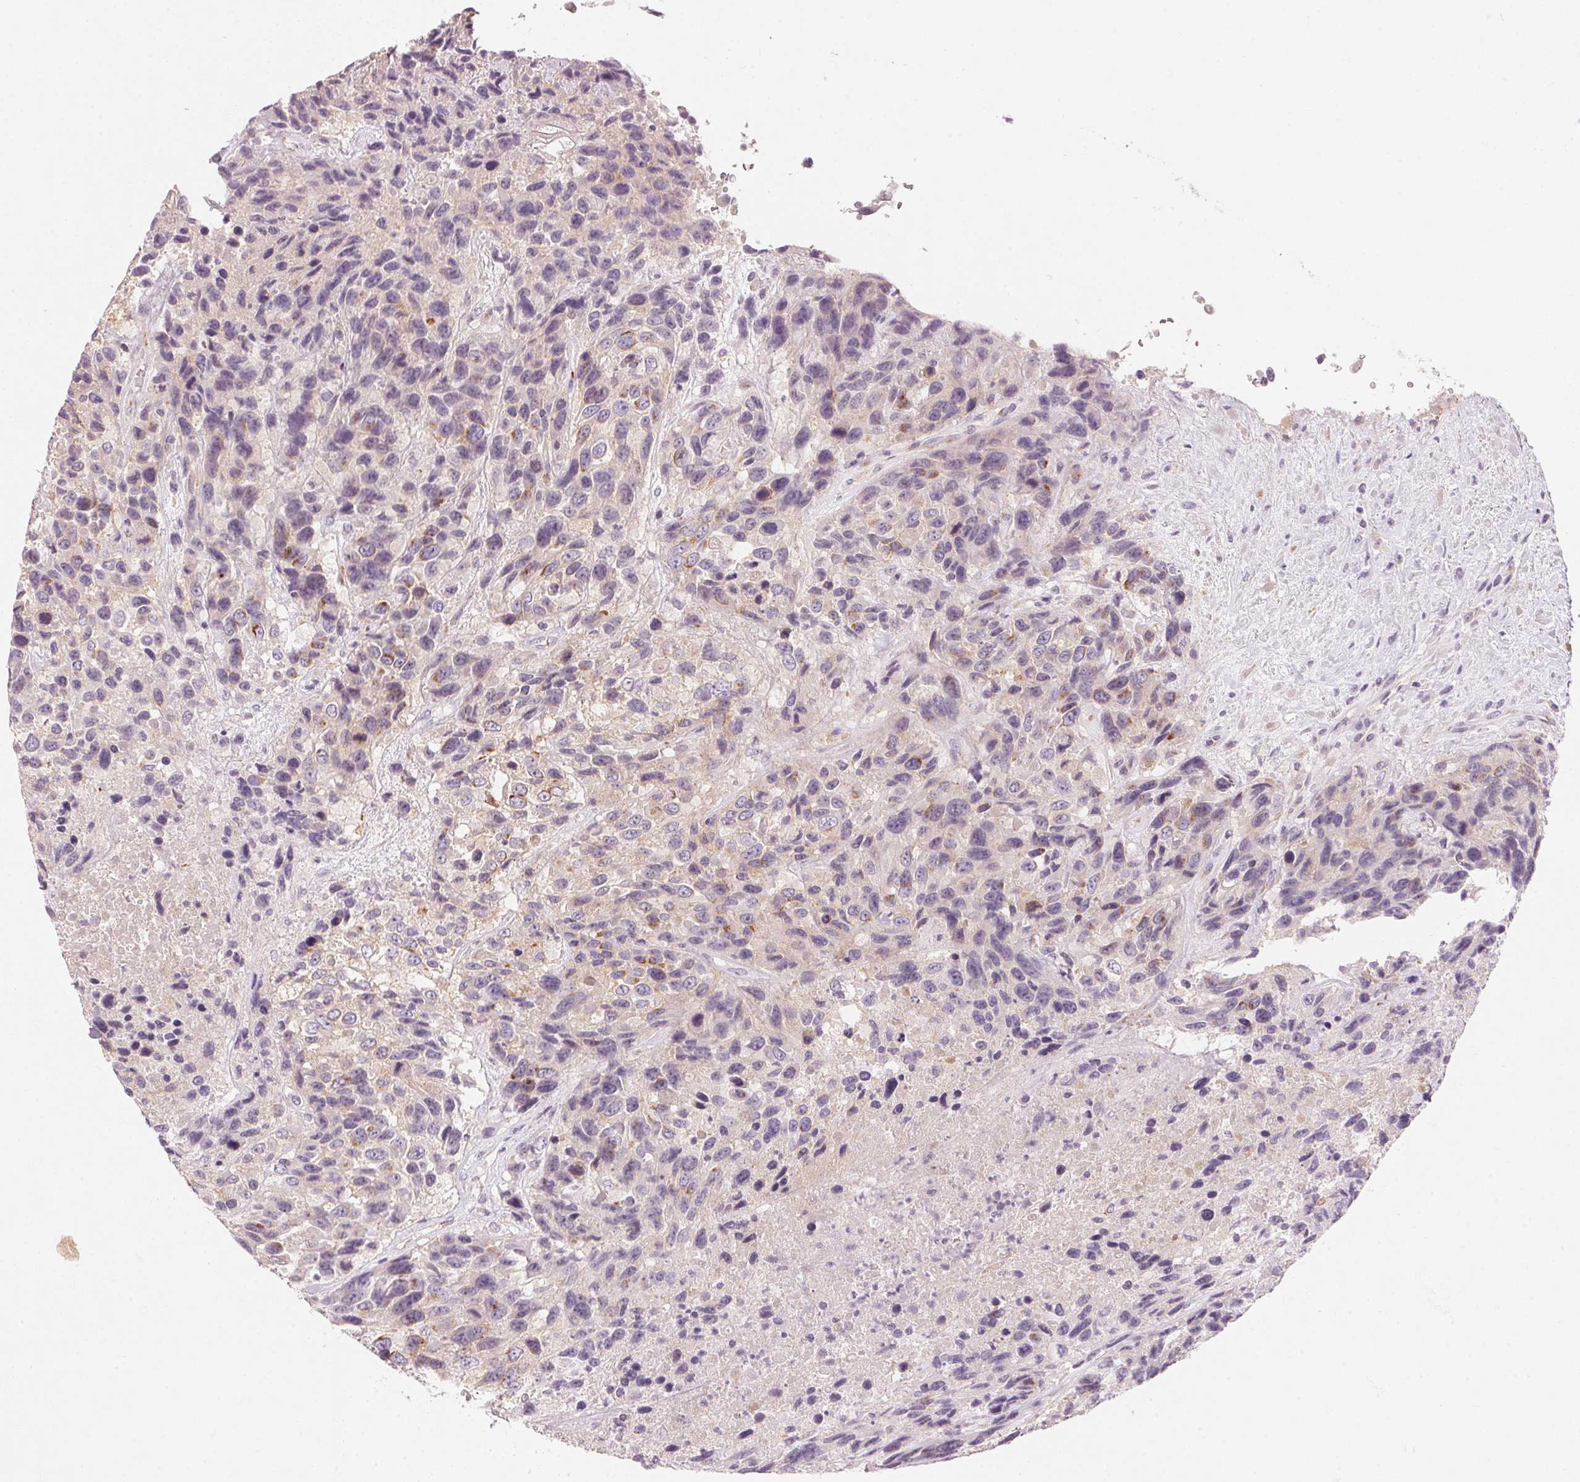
{"staining": {"intensity": "negative", "quantity": "none", "location": "none"}, "tissue": "urothelial cancer", "cell_type": "Tumor cells", "image_type": "cancer", "snomed": [{"axis": "morphology", "description": "Urothelial carcinoma, High grade"}, {"axis": "topography", "description": "Urinary bladder"}], "caption": "This image is of urothelial carcinoma (high-grade) stained with immunohistochemistry (IHC) to label a protein in brown with the nuclei are counter-stained blue. There is no expression in tumor cells.", "gene": "DRAM2", "patient": {"sex": "female", "age": 70}}